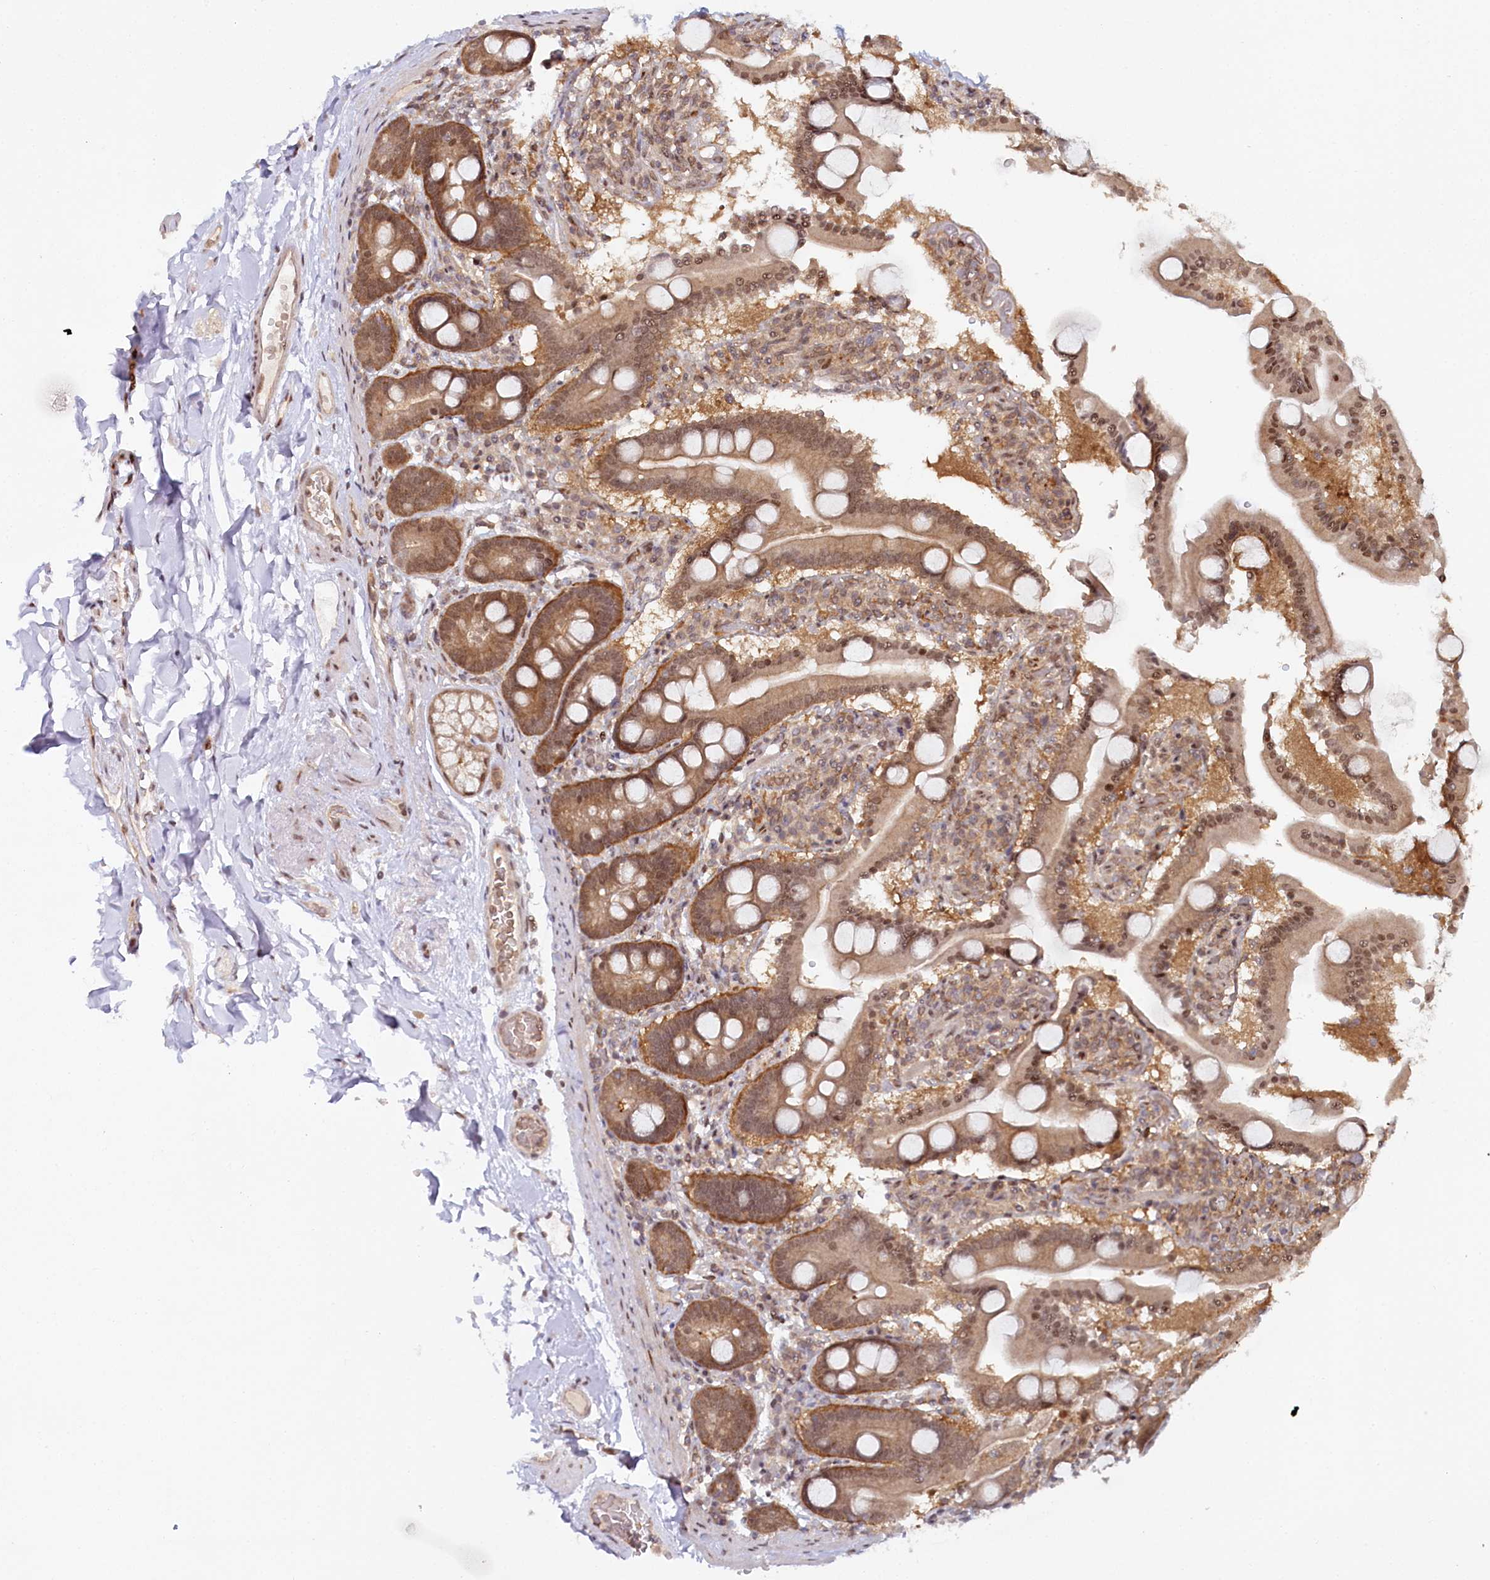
{"staining": {"intensity": "moderate", "quantity": ">75%", "location": "cytoplasmic/membranous,nuclear"}, "tissue": "duodenum", "cell_type": "Glandular cells", "image_type": "normal", "snomed": [{"axis": "morphology", "description": "Normal tissue, NOS"}, {"axis": "topography", "description": "Duodenum"}], "caption": "Duodenum stained with DAB IHC exhibits medium levels of moderate cytoplasmic/membranous,nuclear staining in about >75% of glandular cells. (DAB IHC with brightfield microscopy, high magnification).", "gene": "CCDC65", "patient": {"sex": "male", "age": 55}}